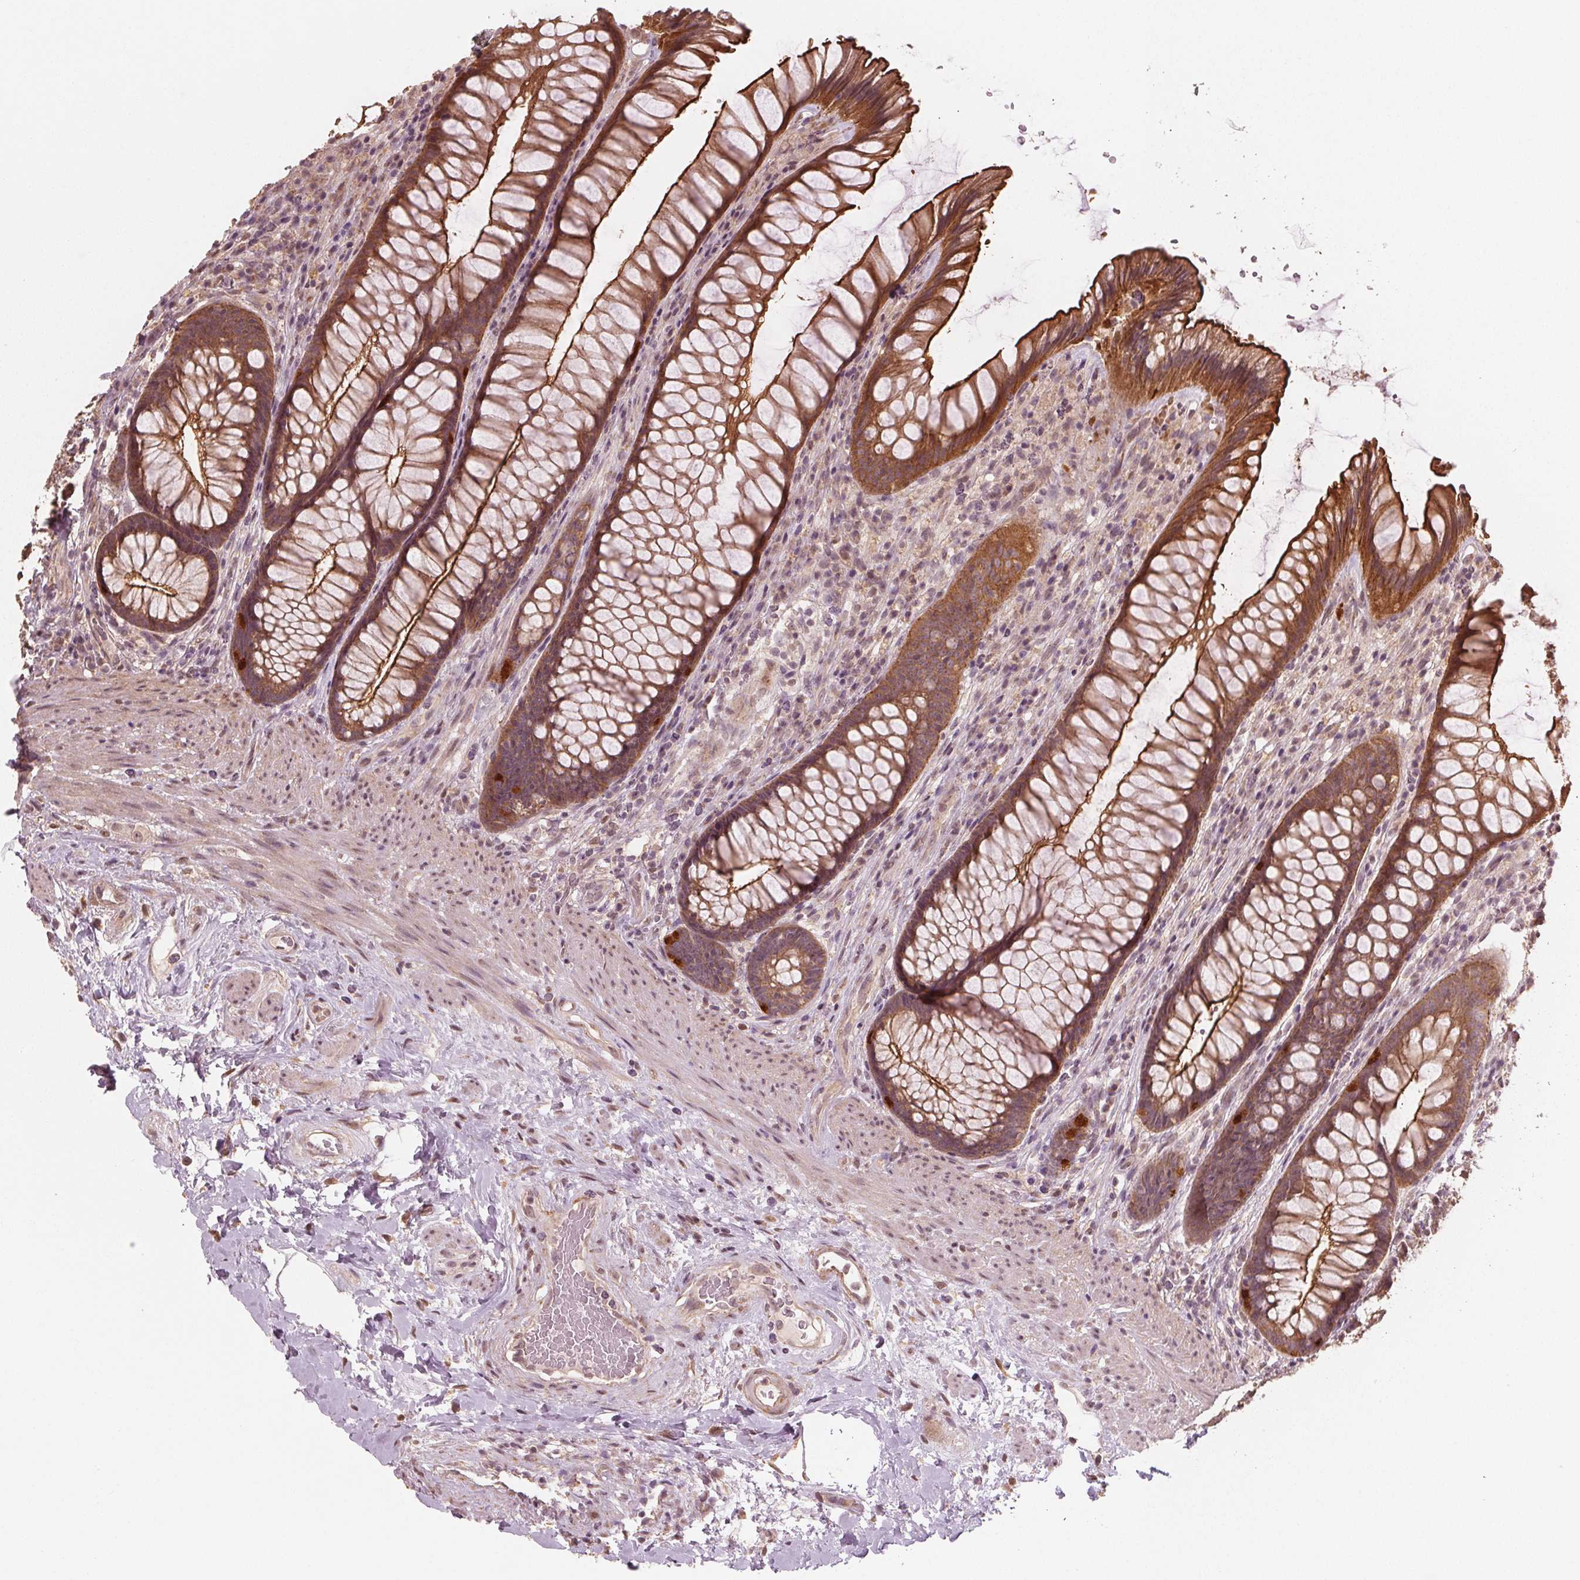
{"staining": {"intensity": "strong", "quantity": ">75%", "location": "cytoplasmic/membranous"}, "tissue": "rectum", "cell_type": "Glandular cells", "image_type": "normal", "snomed": [{"axis": "morphology", "description": "Normal tissue, NOS"}, {"axis": "topography", "description": "Rectum"}], "caption": "Immunohistochemistry photomicrograph of unremarkable rectum: human rectum stained using immunohistochemistry (IHC) displays high levels of strong protein expression localized specifically in the cytoplasmic/membranous of glandular cells, appearing as a cytoplasmic/membranous brown color.", "gene": "CLBA1", "patient": {"sex": "male", "age": 53}}